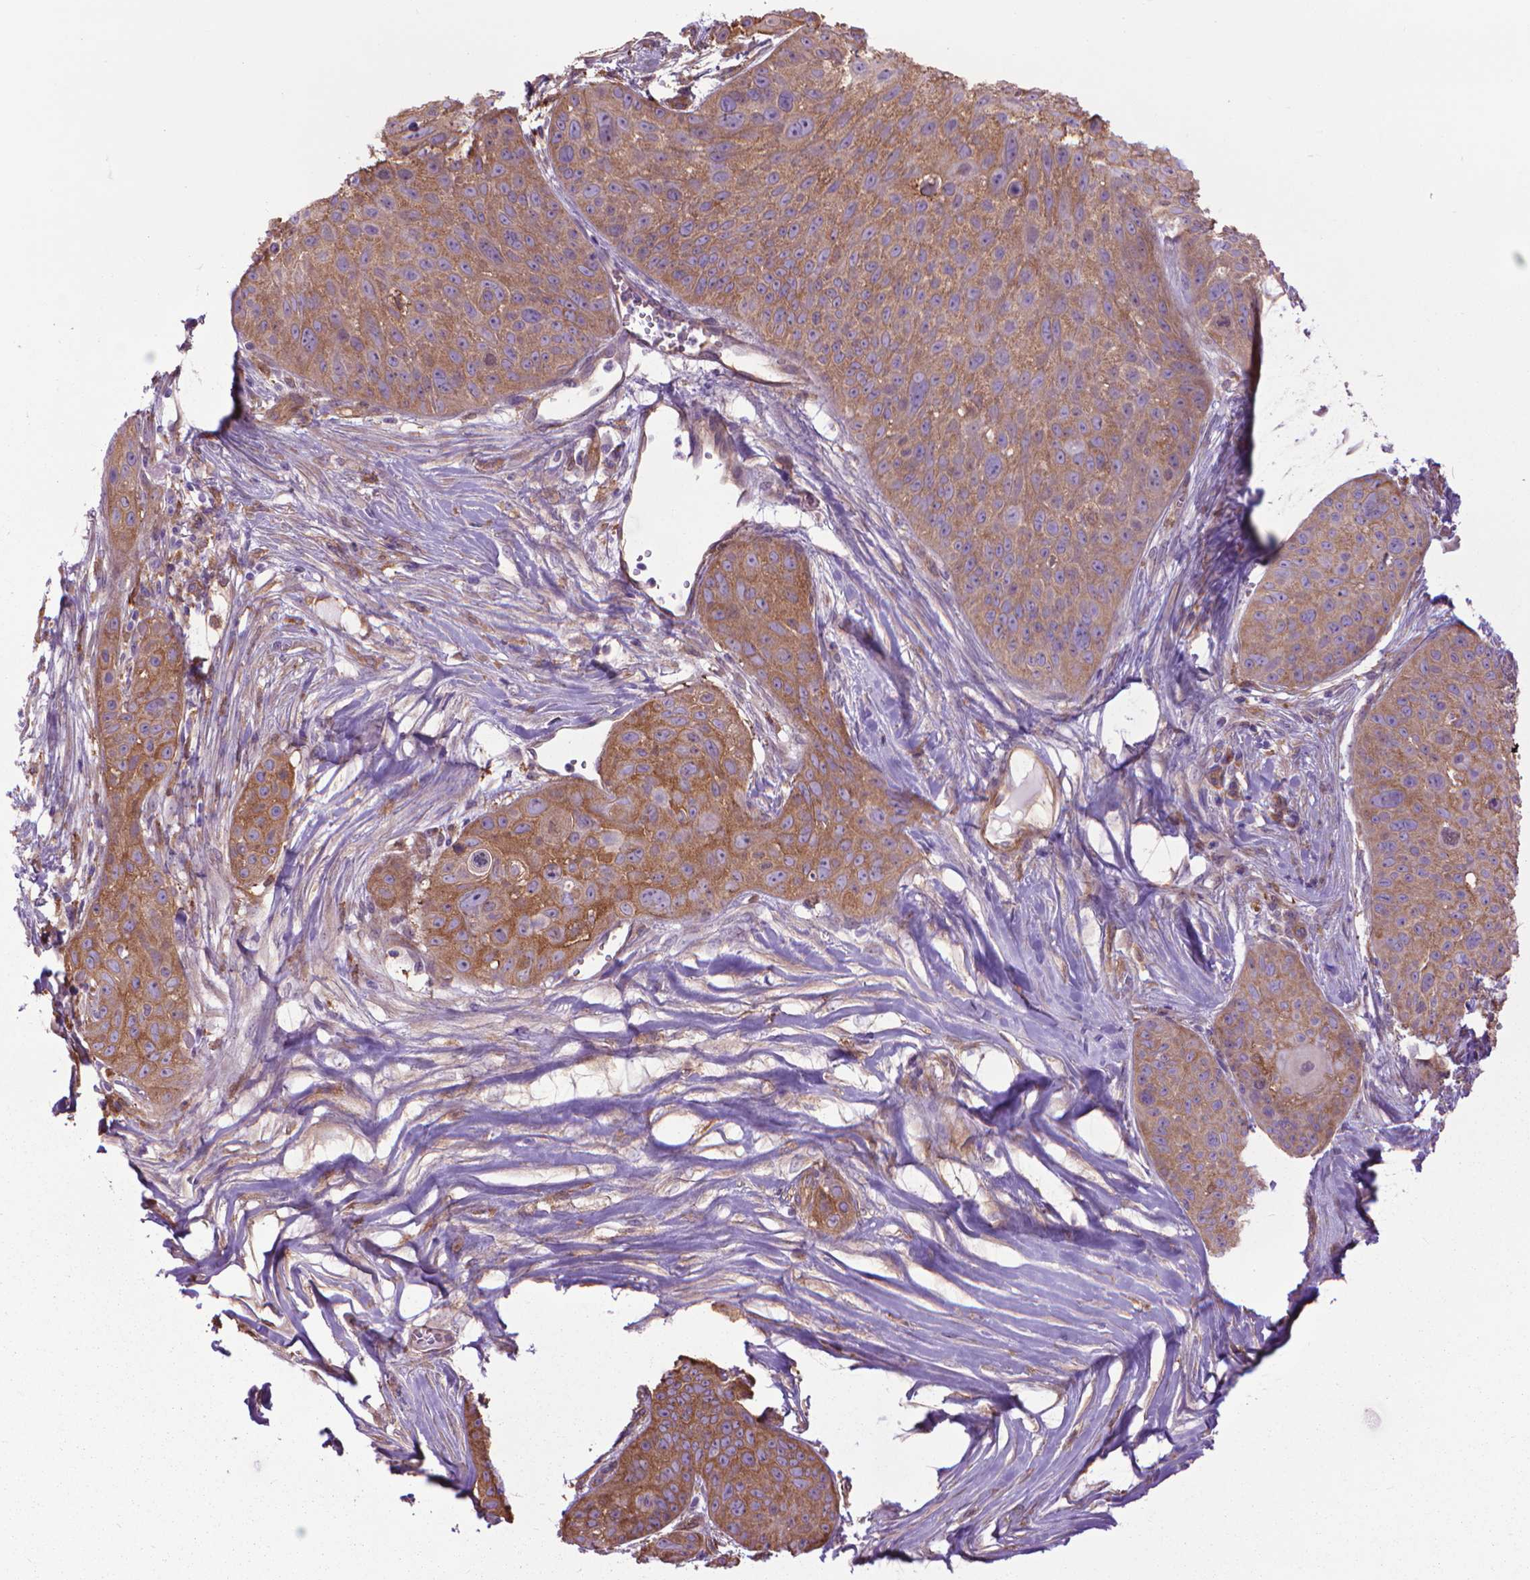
{"staining": {"intensity": "moderate", "quantity": ">75%", "location": "cytoplasmic/membranous"}, "tissue": "skin cancer", "cell_type": "Tumor cells", "image_type": "cancer", "snomed": [{"axis": "morphology", "description": "Squamous cell carcinoma, NOS"}, {"axis": "topography", "description": "Skin"}, {"axis": "topography", "description": "Anal"}], "caption": "Immunohistochemical staining of human skin squamous cell carcinoma exhibits moderate cytoplasmic/membranous protein positivity in approximately >75% of tumor cells.", "gene": "CORO1B", "patient": {"sex": "female", "age": 75}}